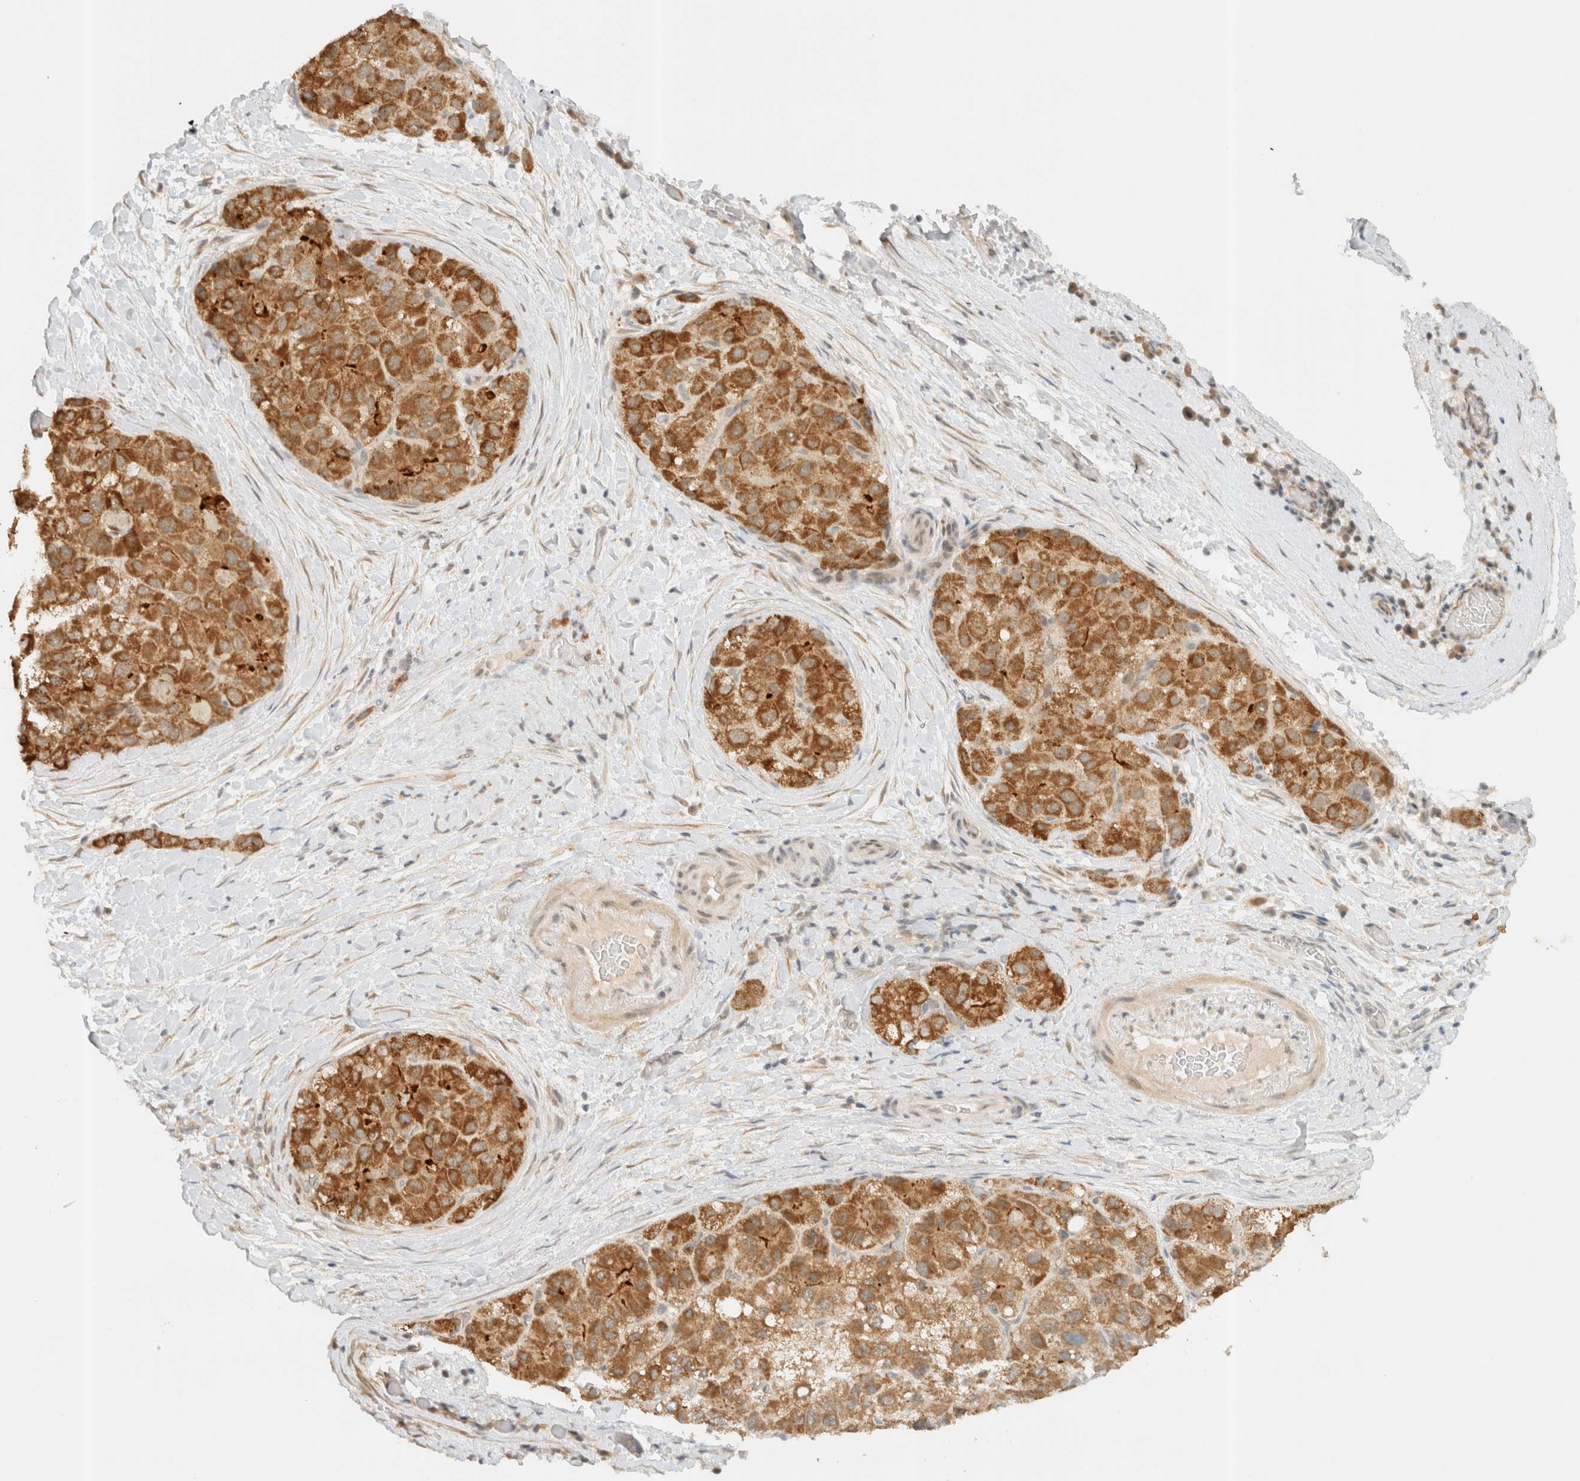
{"staining": {"intensity": "moderate", "quantity": ">75%", "location": "cytoplasmic/membranous"}, "tissue": "liver cancer", "cell_type": "Tumor cells", "image_type": "cancer", "snomed": [{"axis": "morphology", "description": "Carcinoma, Hepatocellular, NOS"}, {"axis": "topography", "description": "Liver"}], "caption": "Hepatocellular carcinoma (liver) stained for a protein (brown) exhibits moderate cytoplasmic/membranous positive positivity in approximately >75% of tumor cells.", "gene": "KIFAP3", "patient": {"sex": "male", "age": 80}}